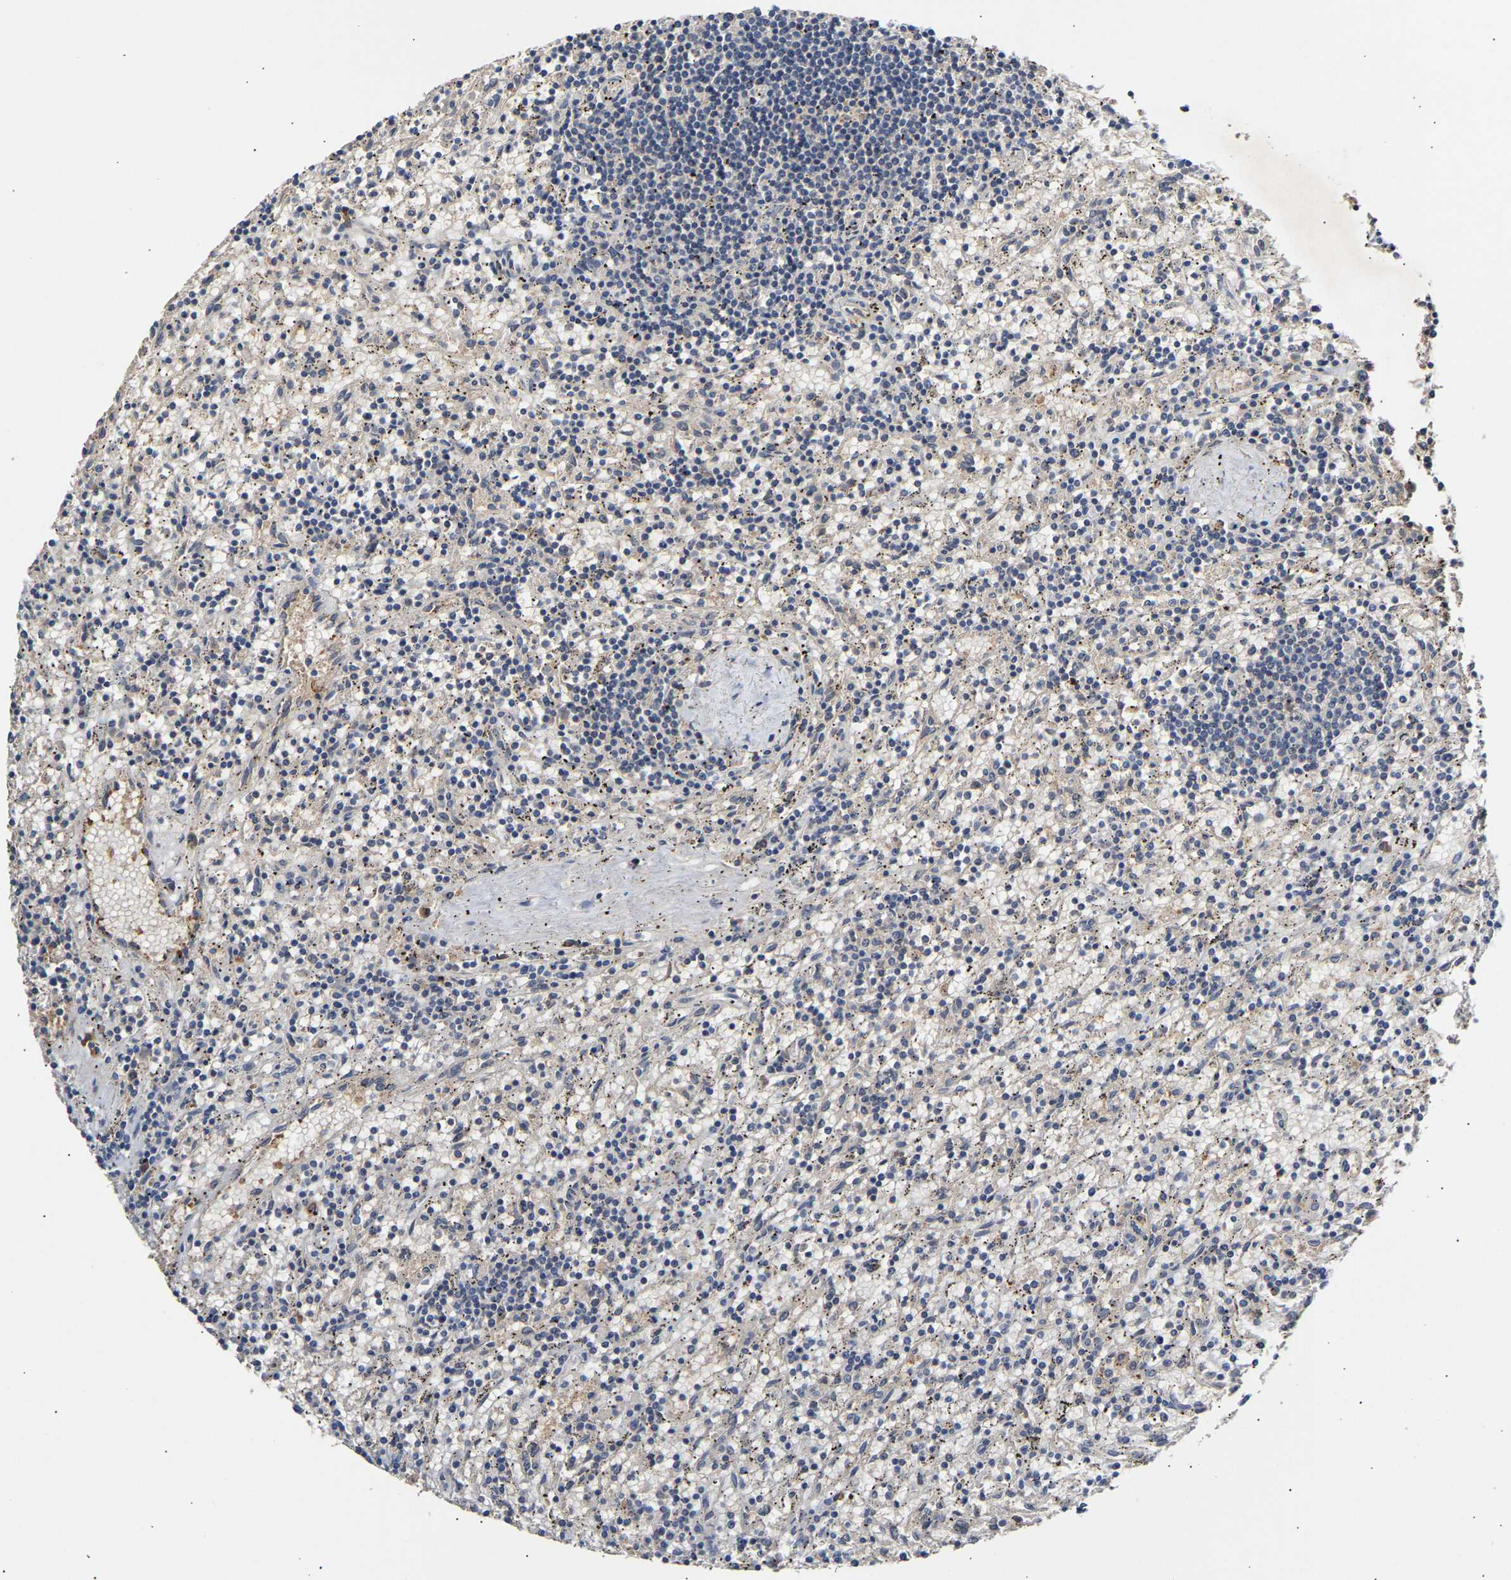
{"staining": {"intensity": "negative", "quantity": "none", "location": "none"}, "tissue": "lymphoma", "cell_type": "Tumor cells", "image_type": "cancer", "snomed": [{"axis": "morphology", "description": "Malignant lymphoma, non-Hodgkin's type, Low grade"}, {"axis": "topography", "description": "Spleen"}], "caption": "Lymphoma was stained to show a protein in brown. There is no significant expression in tumor cells.", "gene": "KASH5", "patient": {"sex": "male", "age": 76}}